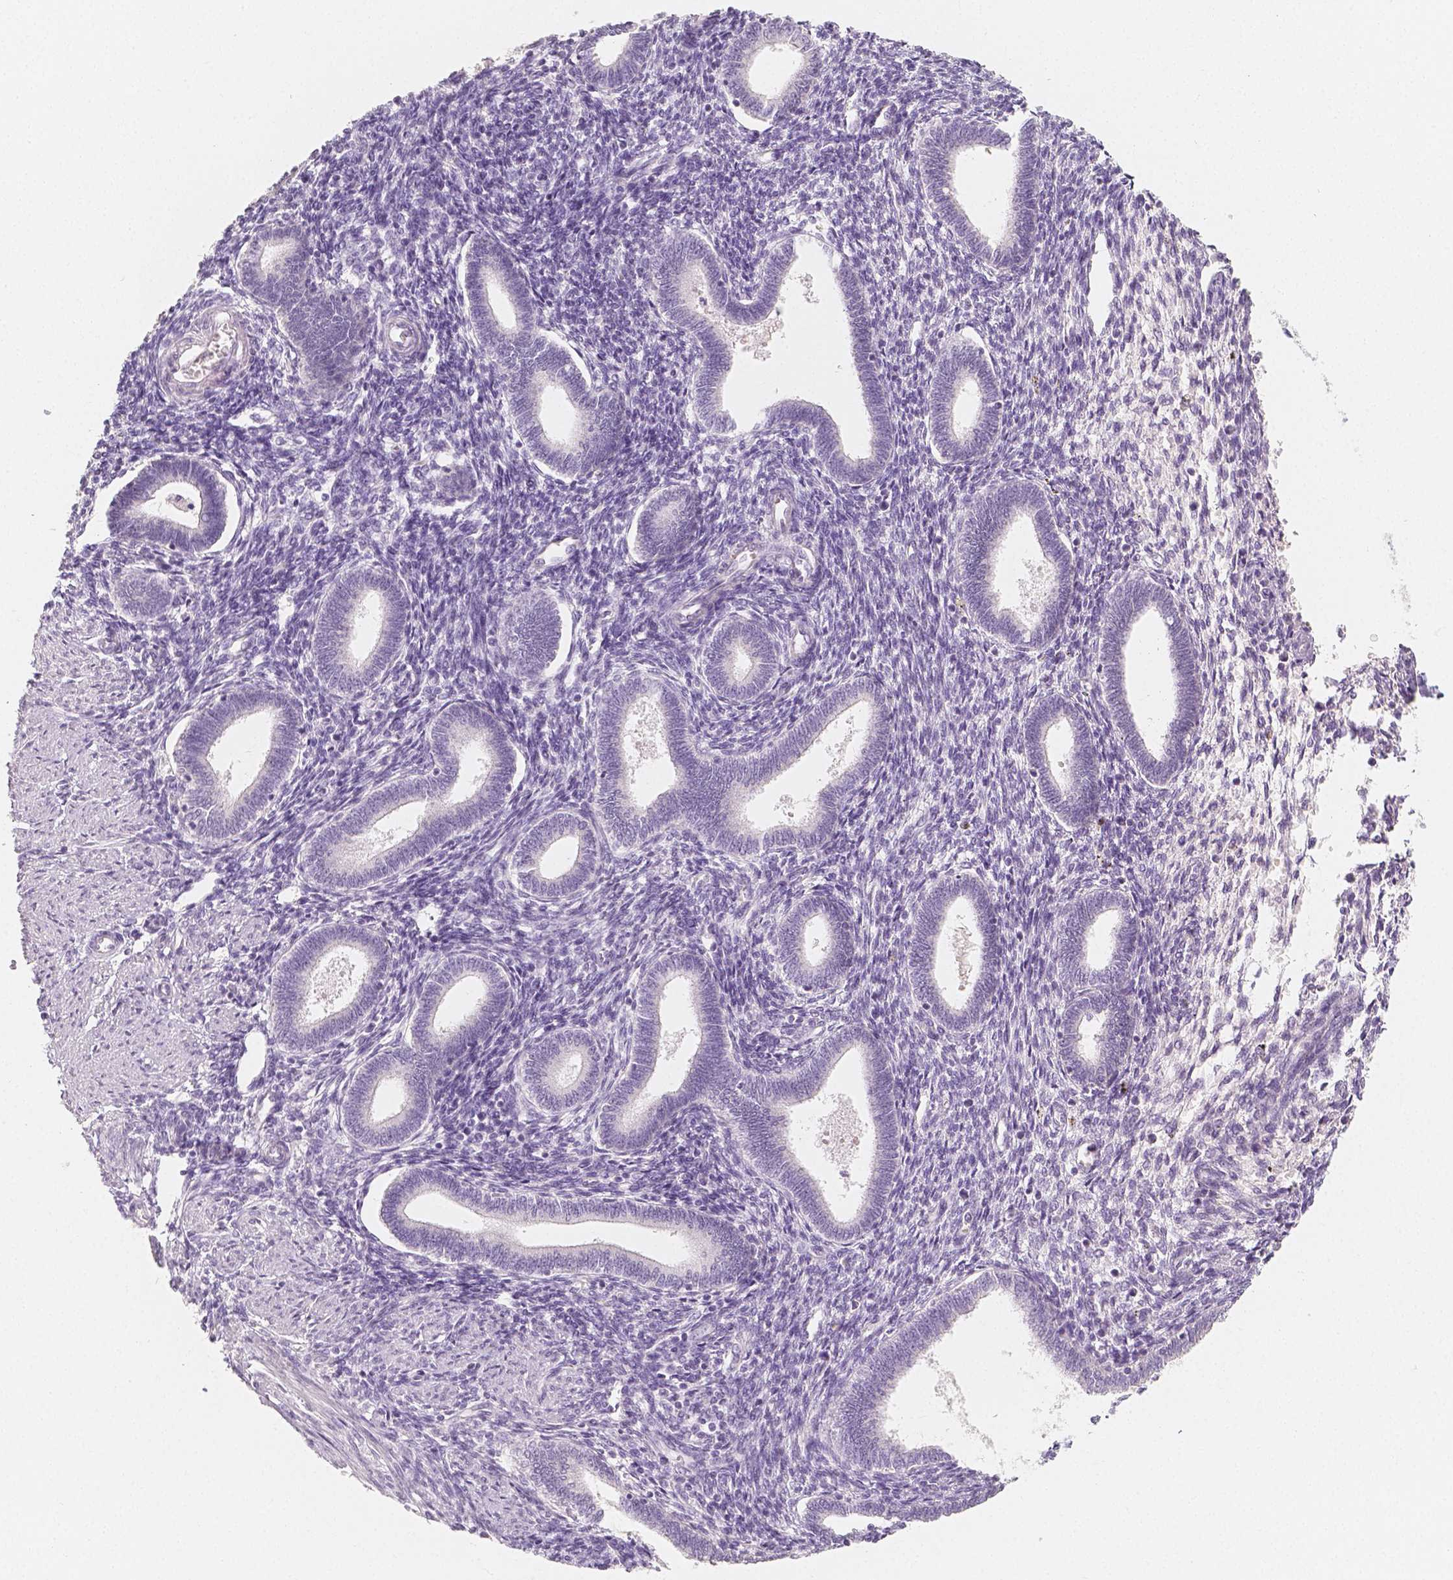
{"staining": {"intensity": "negative", "quantity": "none", "location": "none"}, "tissue": "endometrium", "cell_type": "Cells in endometrial stroma", "image_type": "normal", "snomed": [{"axis": "morphology", "description": "Normal tissue, NOS"}, {"axis": "topography", "description": "Endometrium"}], "caption": "High magnification brightfield microscopy of benign endometrium stained with DAB (3,3'-diaminobenzidine) (brown) and counterstained with hematoxylin (blue): cells in endometrial stroma show no significant expression.", "gene": "NECAB2", "patient": {"sex": "female", "age": 42}}